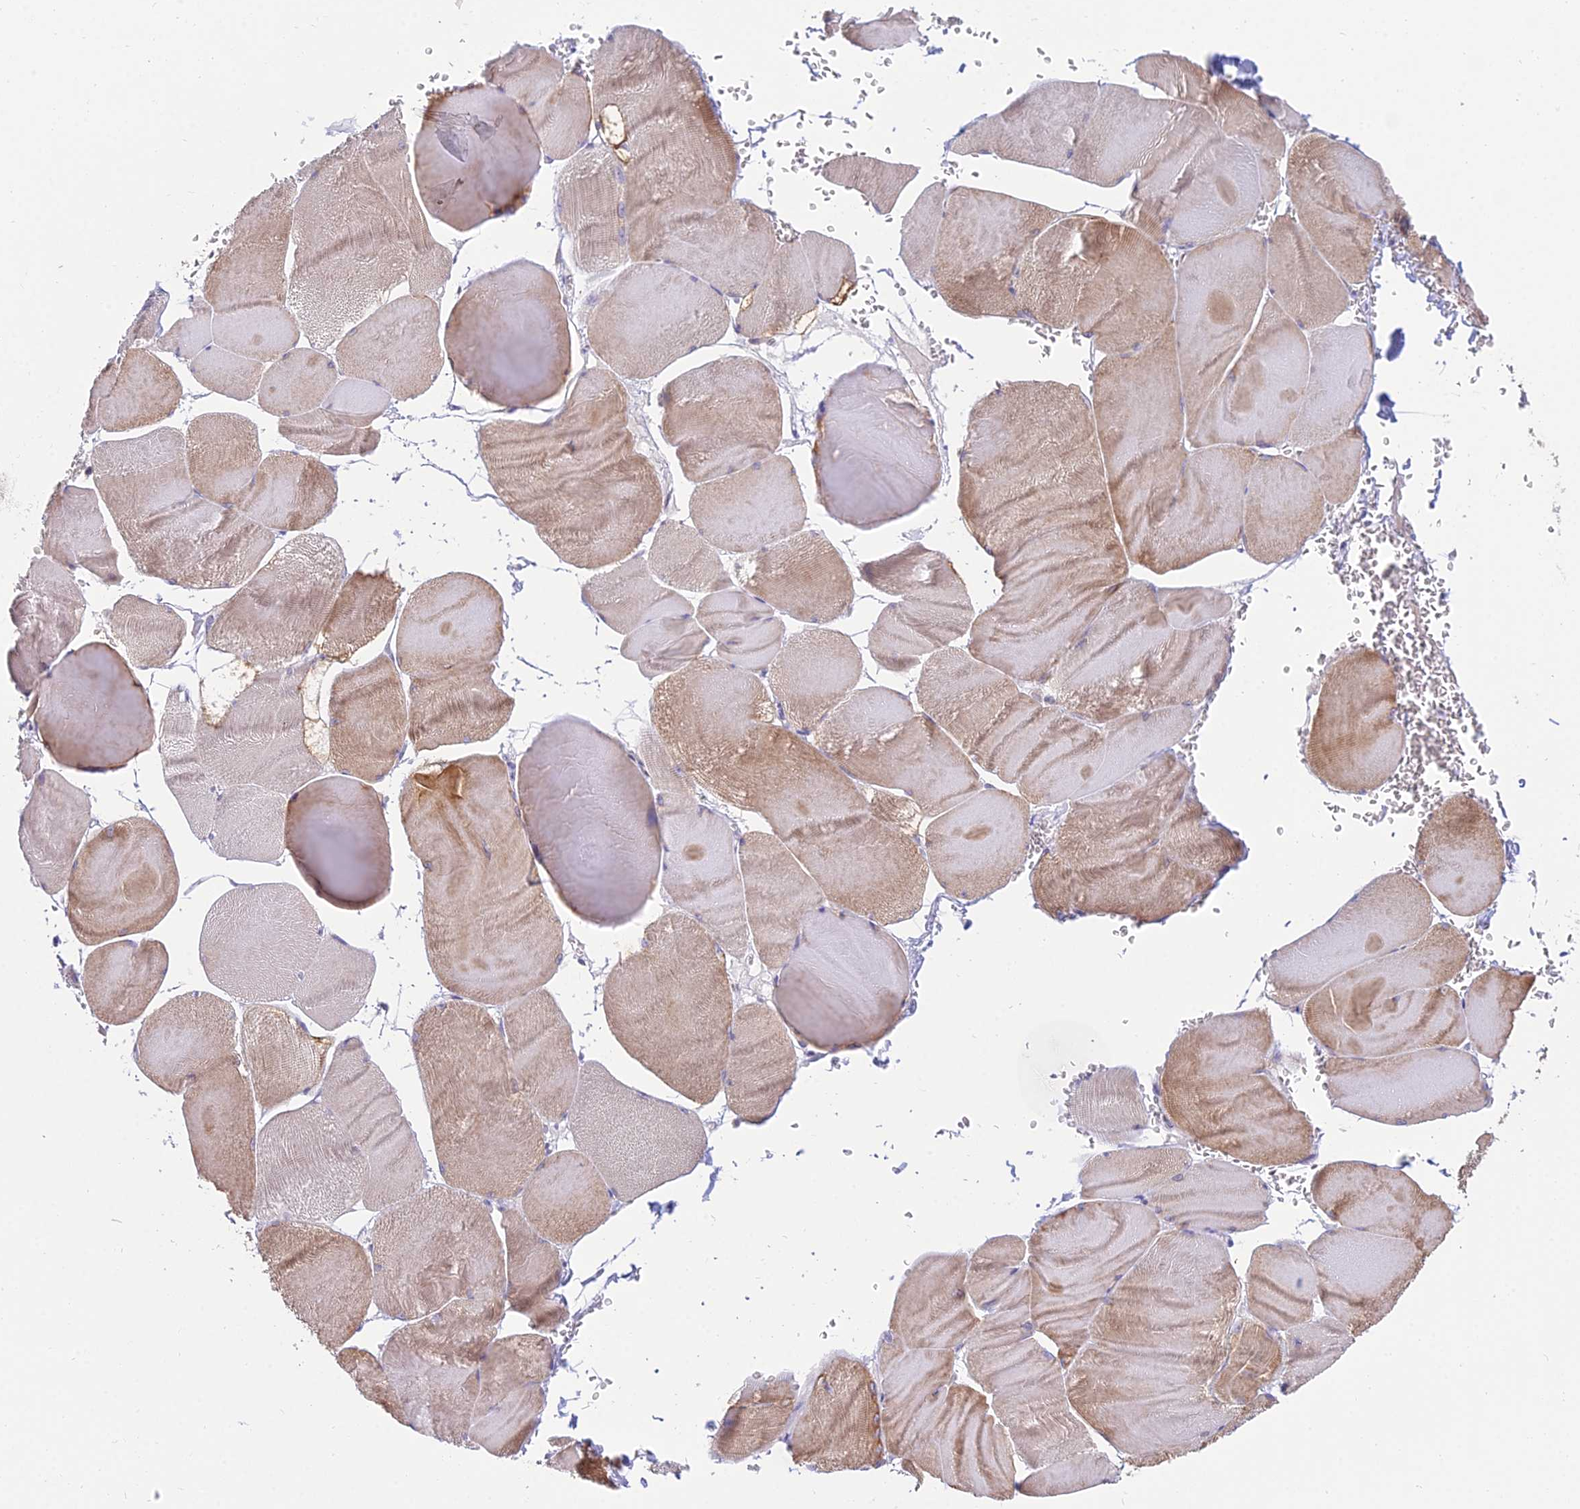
{"staining": {"intensity": "moderate", "quantity": "25%-75%", "location": "cytoplasmic/membranous"}, "tissue": "skeletal muscle", "cell_type": "Myocytes", "image_type": "normal", "snomed": [{"axis": "morphology", "description": "Normal tissue, NOS"}, {"axis": "morphology", "description": "Basal cell carcinoma"}, {"axis": "topography", "description": "Skeletal muscle"}], "caption": "Immunohistochemical staining of normal skeletal muscle displays moderate cytoplasmic/membranous protein expression in approximately 25%-75% of myocytes. The protein is shown in brown color, while the nuclei are stained blue.", "gene": "CFAP206", "patient": {"sex": "female", "age": 64}}